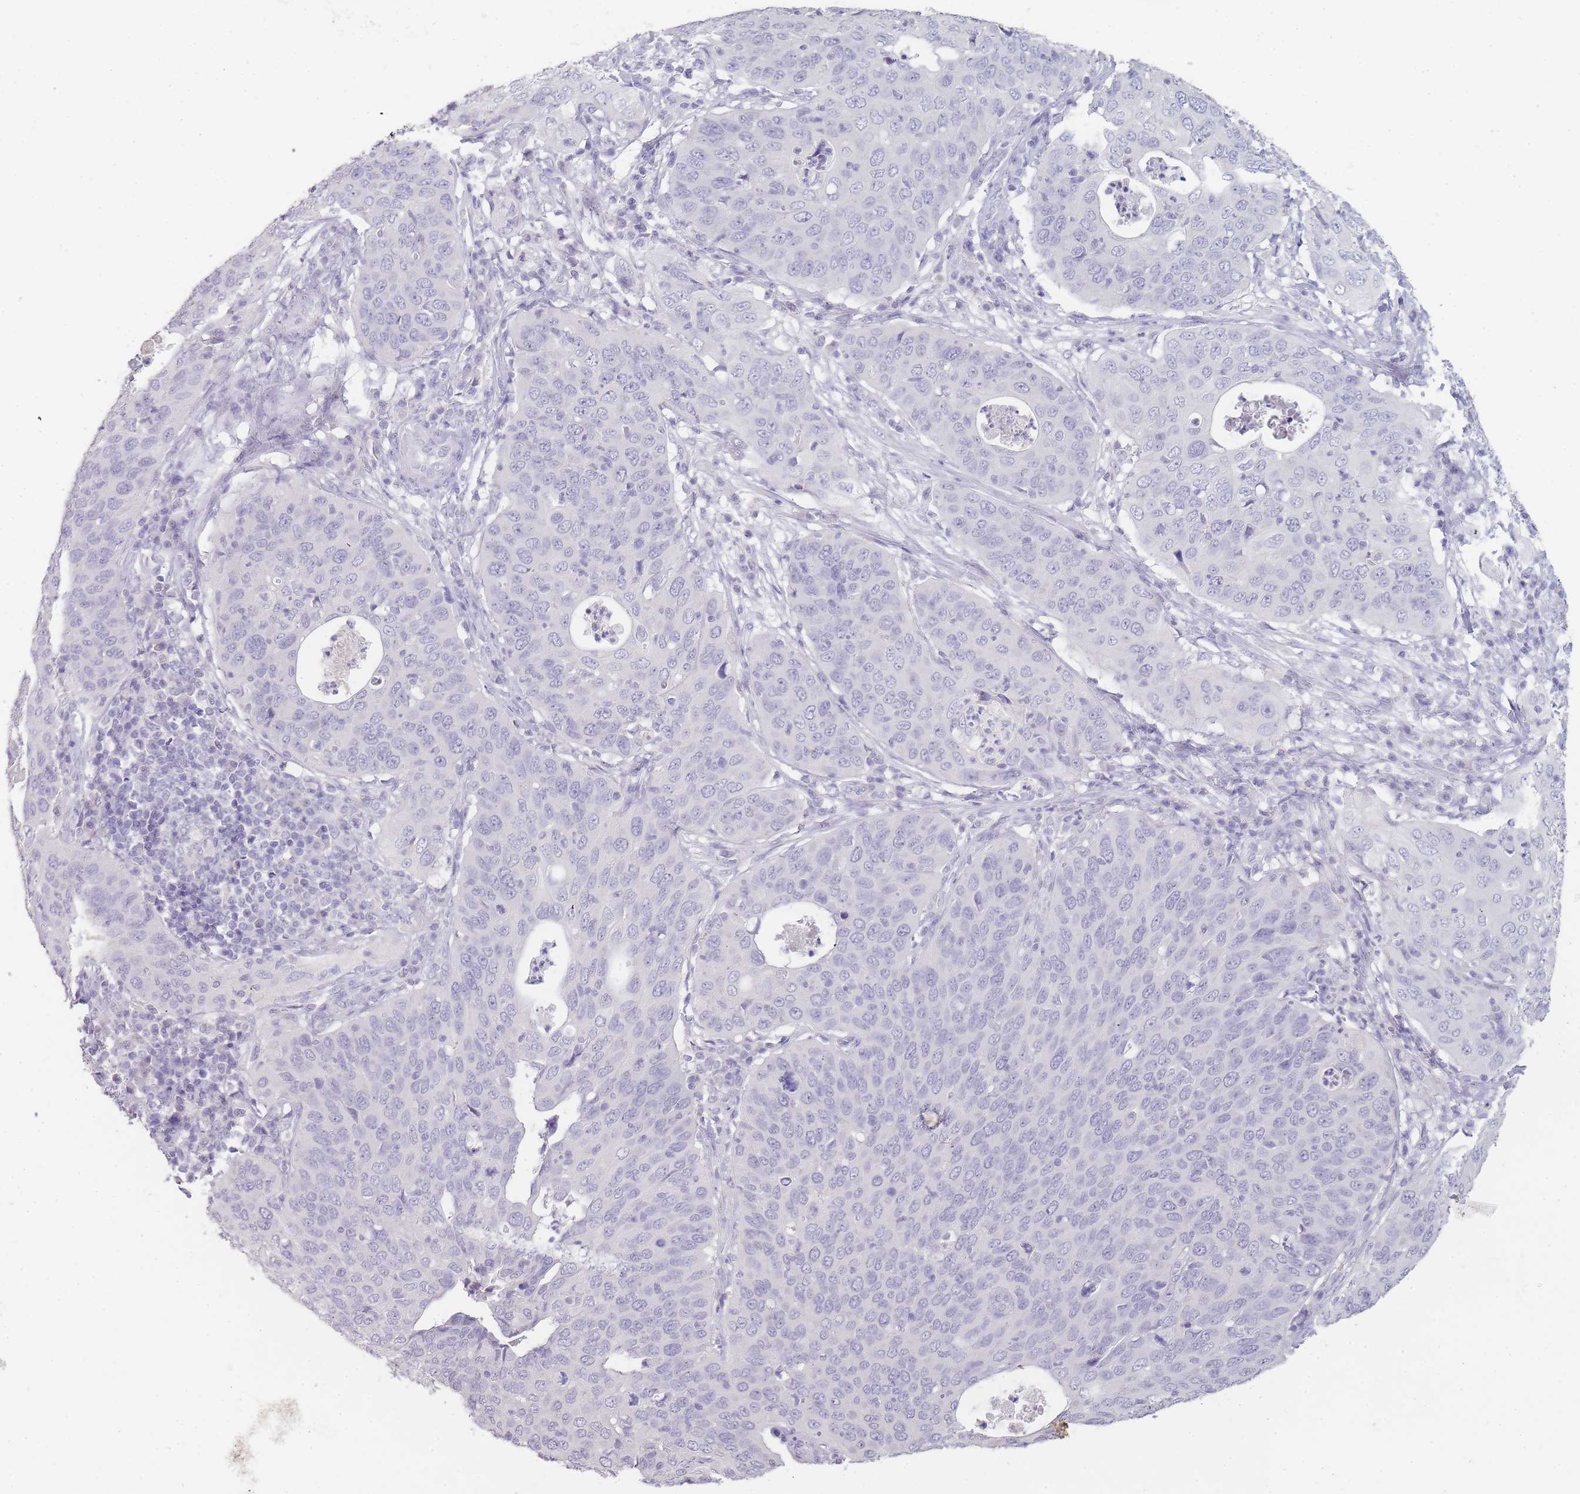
{"staining": {"intensity": "negative", "quantity": "none", "location": "none"}, "tissue": "cervical cancer", "cell_type": "Tumor cells", "image_type": "cancer", "snomed": [{"axis": "morphology", "description": "Squamous cell carcinoma, NOS"}, {"axis": "topography", "description": "Cervix"}], "caption": "Tumor cells are negative for brown protein staining in cervical cancer. (DAB IHC, high magnification).", "gene": "INS", "patient": {"sex": "female", "age": 36}}